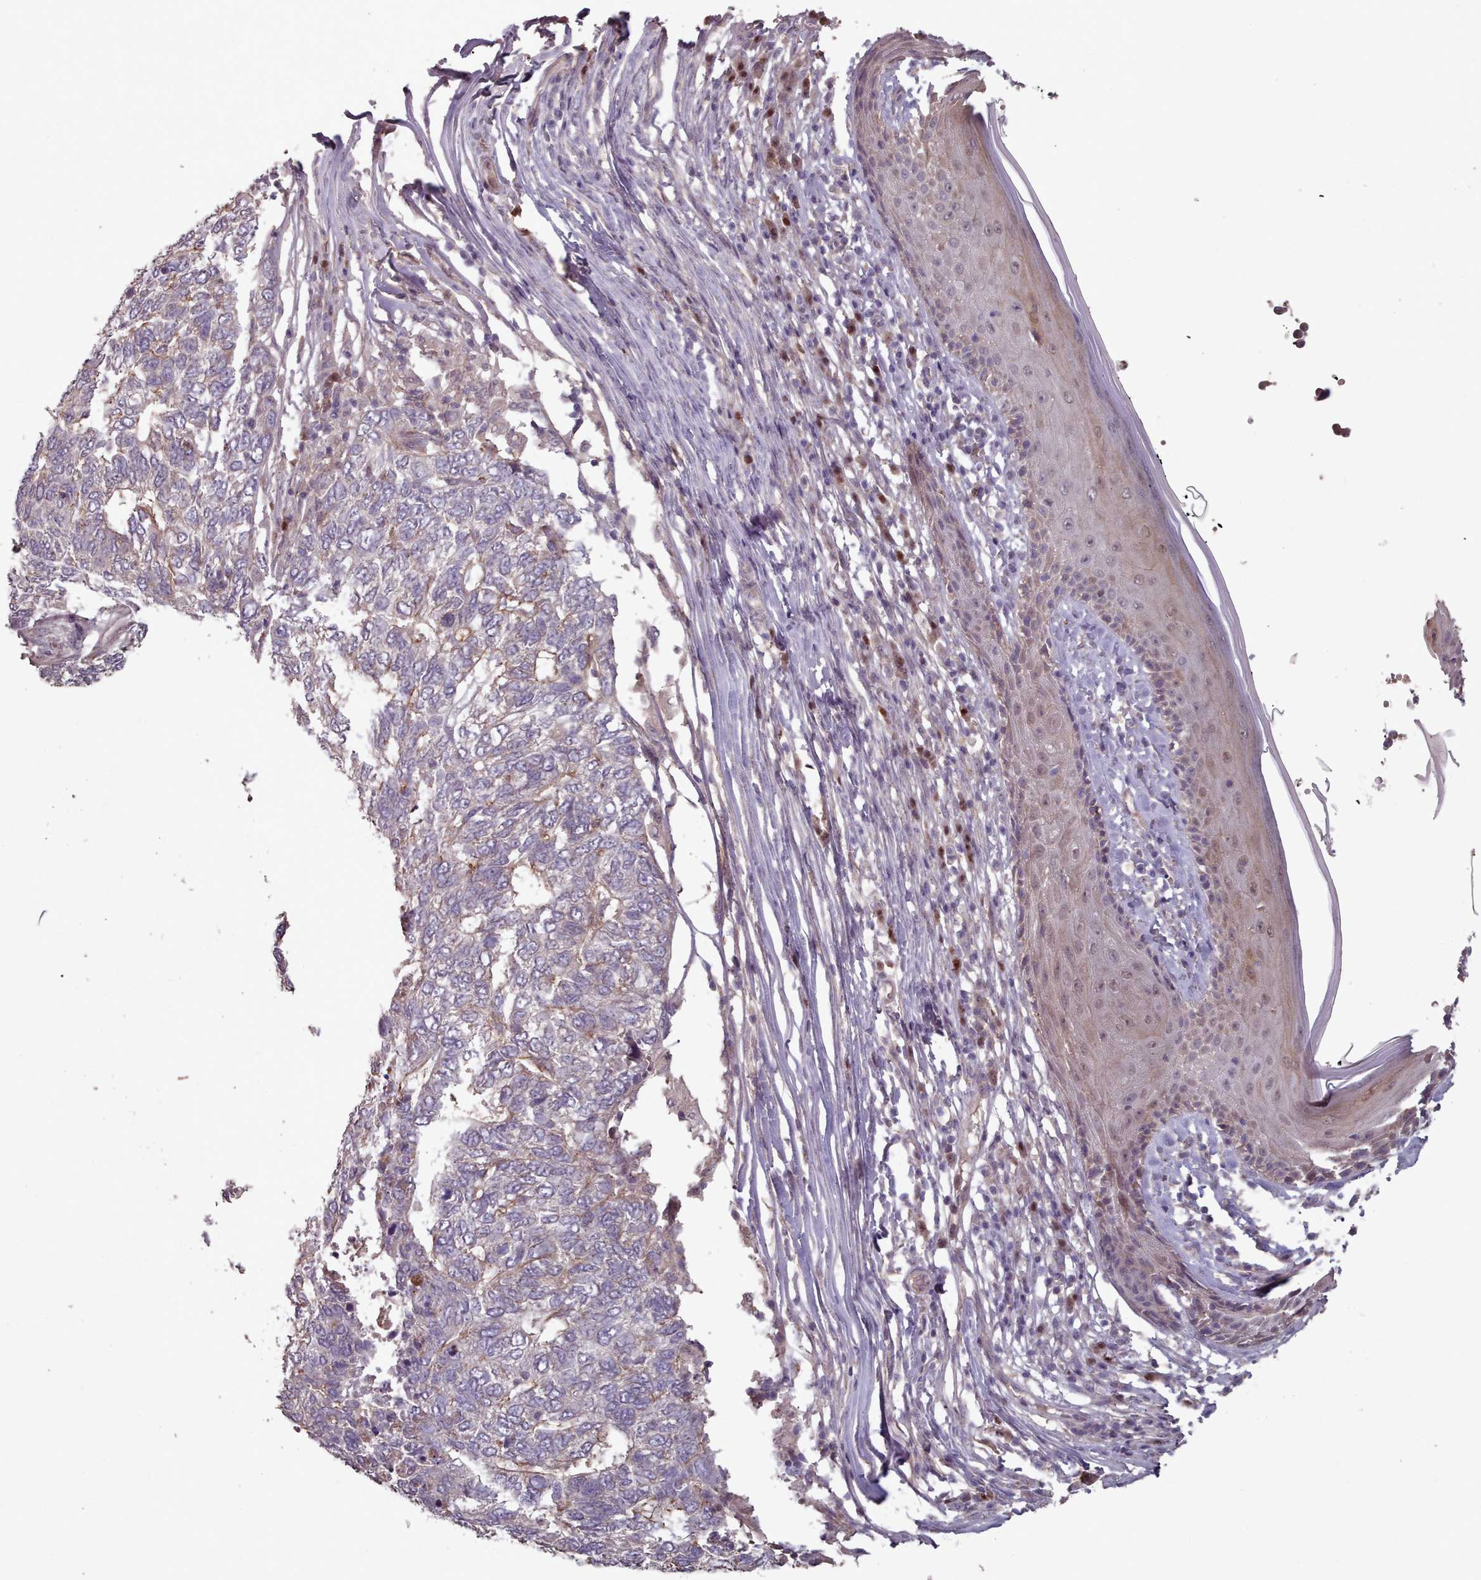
{"staining": {"intensity": "moderate", "quantity": "<25%", "location": "cytoplasmic/membranous"}, "tissue": "skin cancer", "cell_type": "Tumor cells", "image_type": "cancer", "snomed": [{"axis": "morphology", "description": "Basal cell carcinoma"}, {"axis": "topography", "description": "Skin"}], "caption": "Immunohistochemical staining of skin basal cell carcinoma shows low levels of moderate cytoplasmic/membranous protein positivity in about <25% of tumor cells.", "gene": "ERCC6L", "patient": {"sex": "female", "age": 65}}